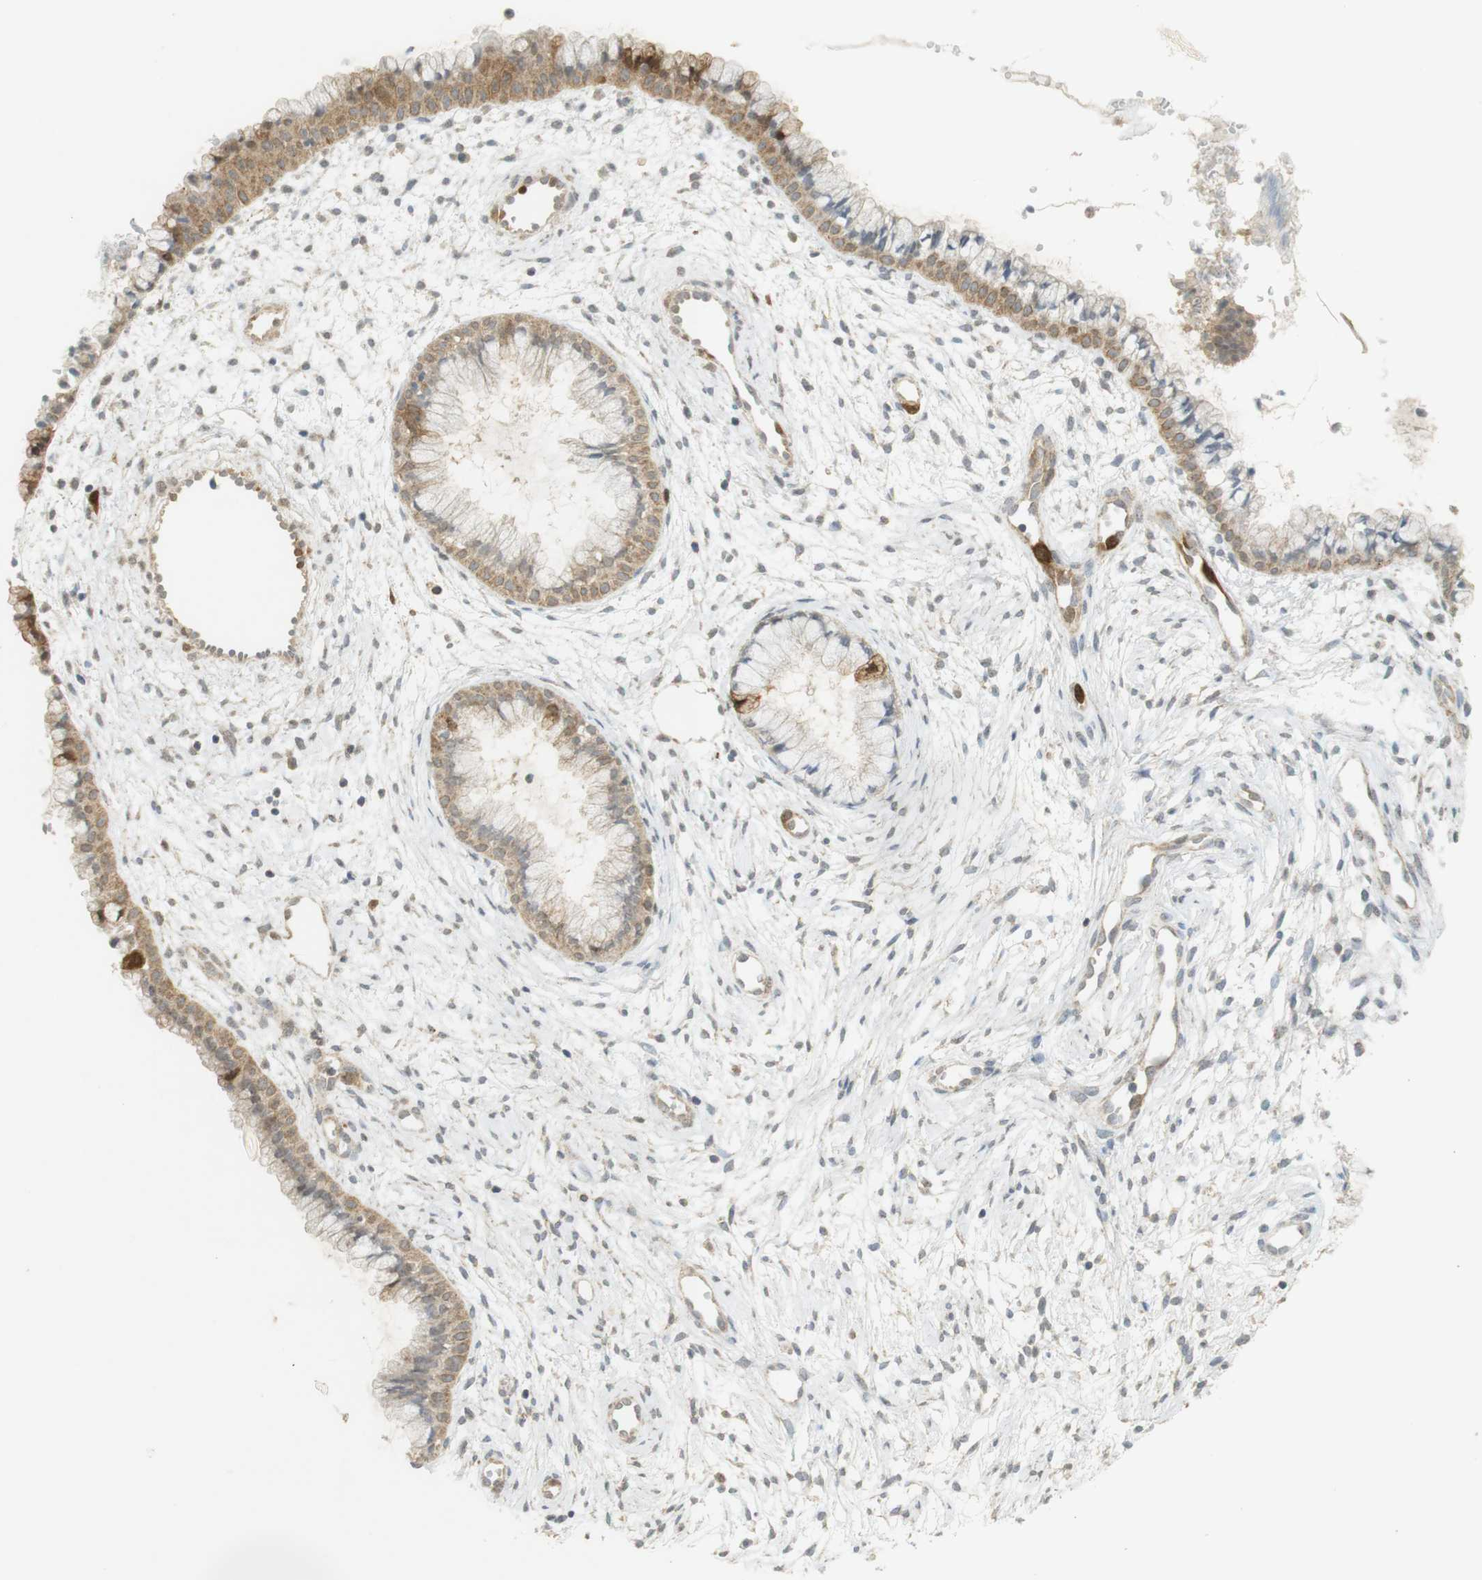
{"staining": {"intensity": "weak", "quantity": ">75%", "location": "cytoplasmic/membranous"}, "tissue": "cervix", "cell_type": "Glandular cells", "image_type": "normal", "snomed": [{"axis": "morphology", "description": "Normal tissue, NOS"}, {"axis": "topography", "description": "Cervix"}], "caption": "Immunohistochemistry (IHC) image of normal cervix: cervix stained using immunohistochemistry (IHC) shows low levels of weak protein expression localized specifically in the cytoplasmic/membranous of glandular cells, appearing as a cytoplasmic/membranous brown color.", "gene": "TTK", "patient": {"sex": "female", "age": 39}}